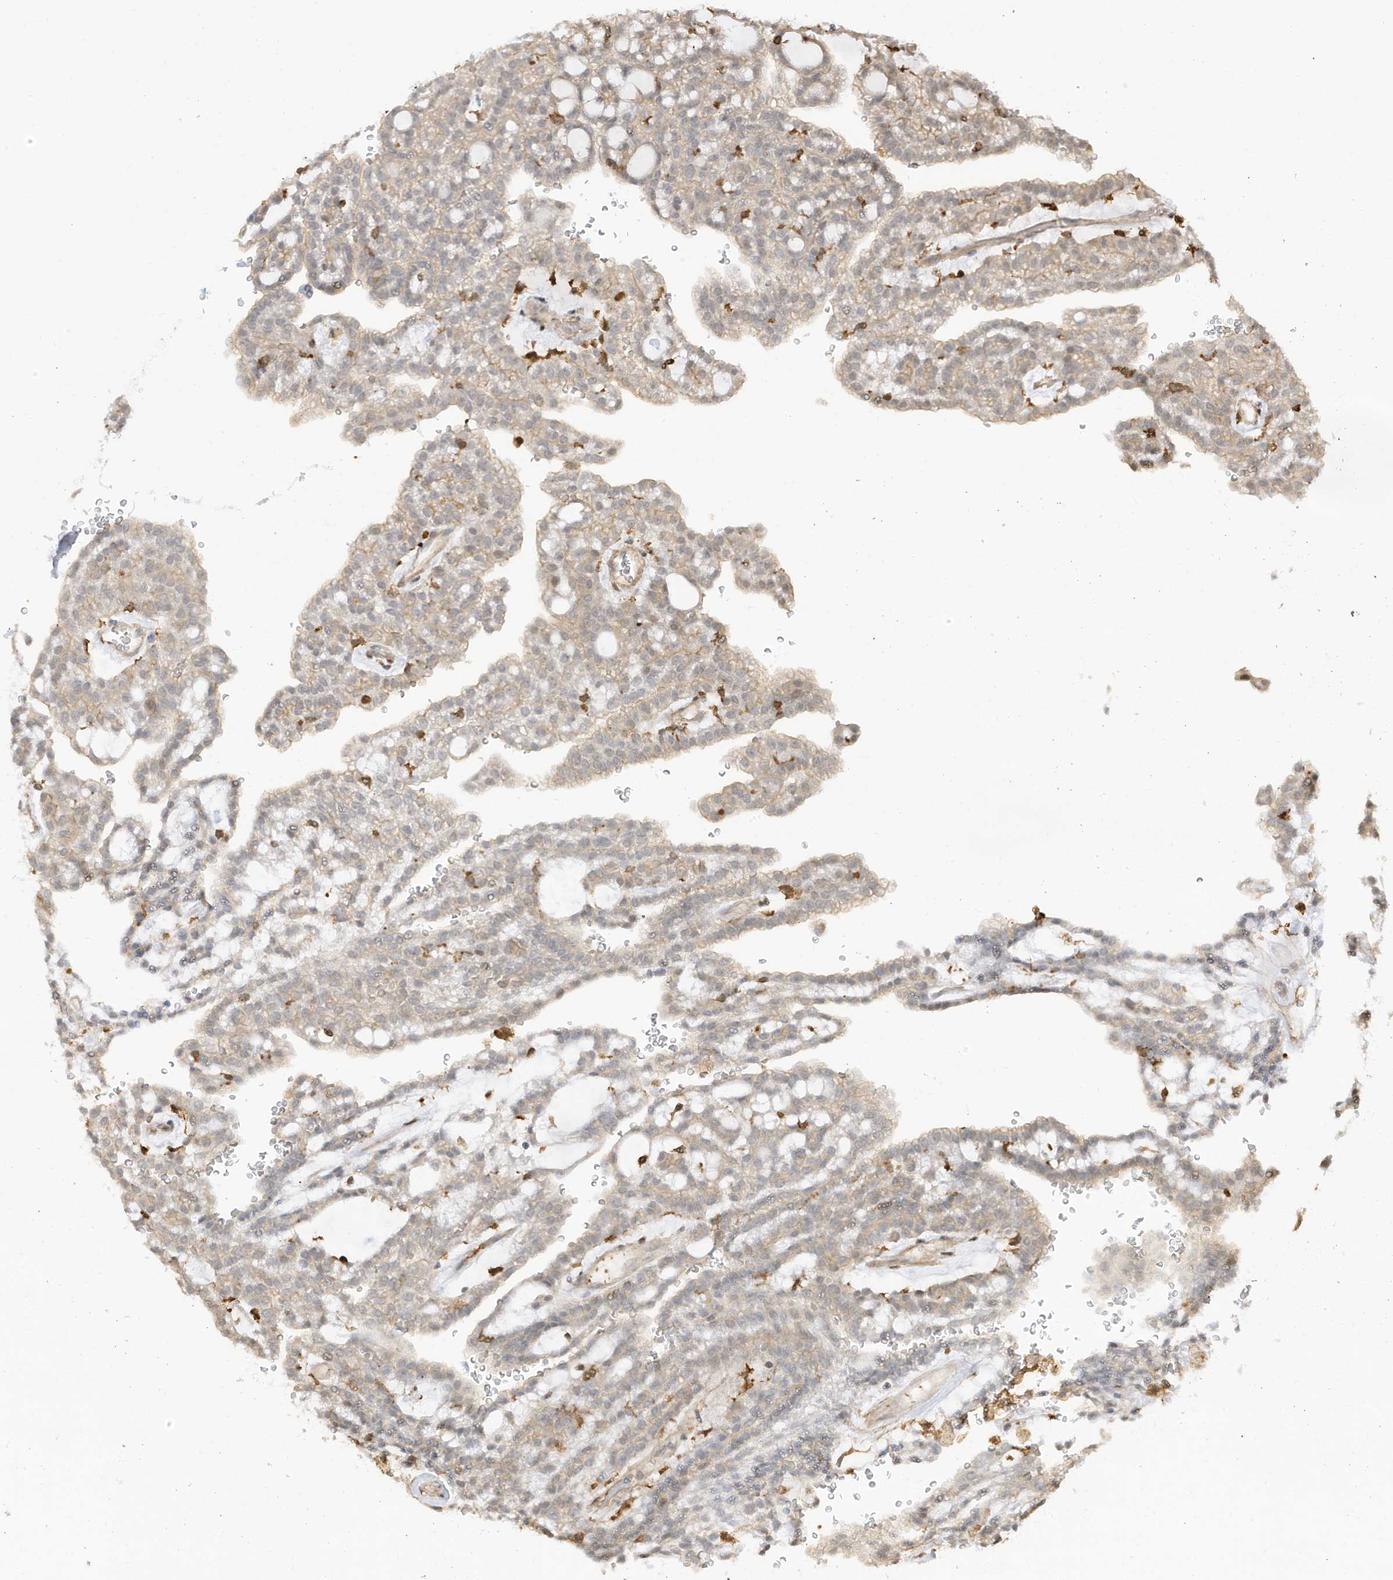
{"staining": {"intensity": "weak", "quantity": "<25%", "location": "cytoplasmic/membranous"}, "tissue": "renal cancer", "cell_type": "Tumor cells", "image_type": "cancer", "snomed": [{"axis": "morphology", "description": "Adenocarcinoma, NOS"}, {"axis": "topography", "description": "Kidney"}], "caption": "Immunohistochemistry (IHC) histopathology image of adenocarcinoma (renal) stained for a protein (brown), which demonstrates no expression in tumor cells.", "gene": "PHACTR2", "patient": {"sex": "male", "age": 63}}